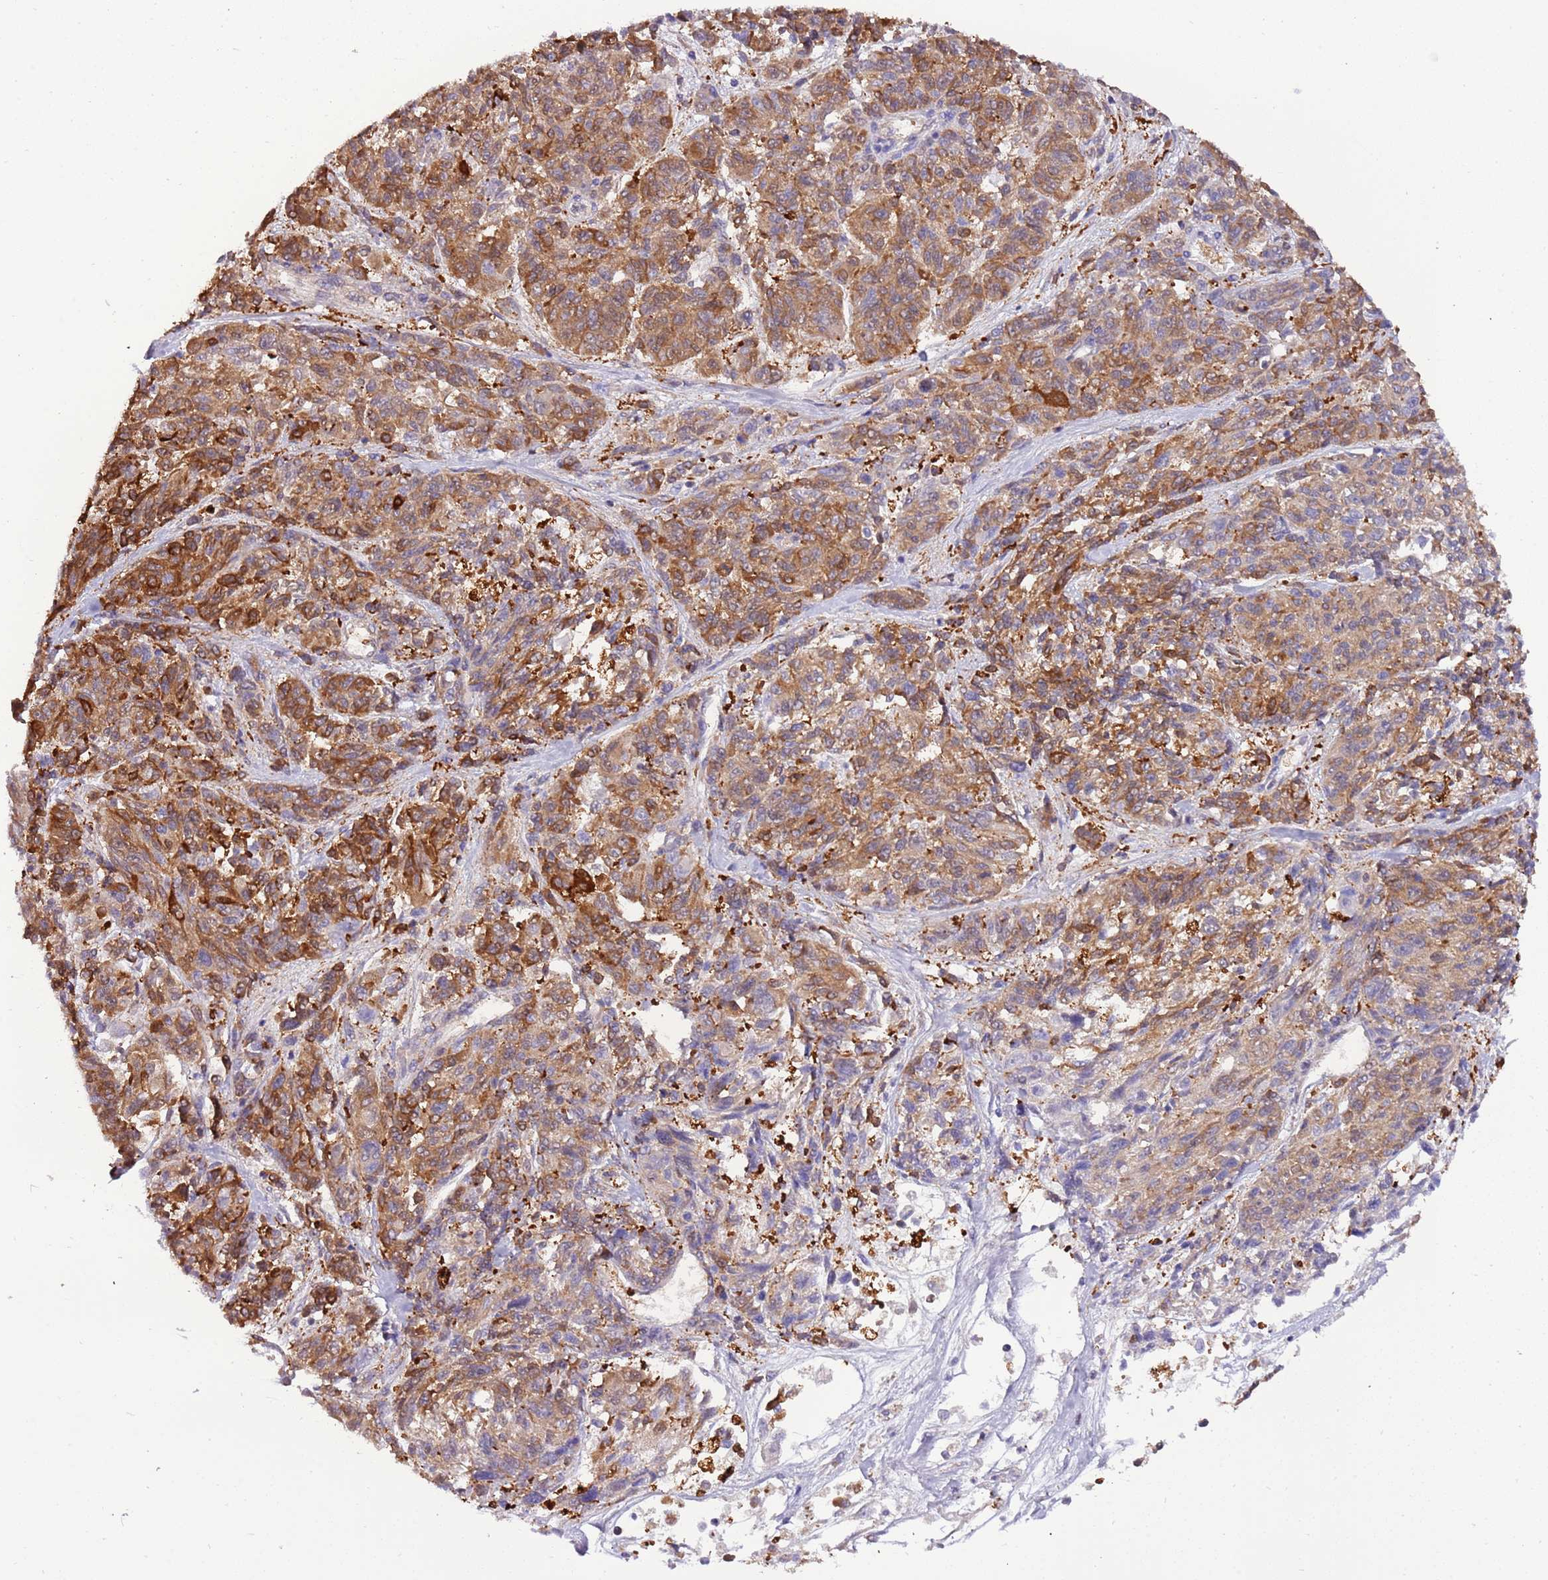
{"staining": {"intensity": "moderate", "quantity": ">75%", "location": "cytoplasmic/membranous"}, "tissue": "melanoma", "cell_type": "Tumor cells", "image_type": "cancer", "snomed": [{"axis": "morphology", "description": "Malignant melanoma, NOS"}, {"axis": "topography", "description": "Skin"}], "caption": "Brown immunohistochemical staining in human malignant melanoma reveals moderate cytoplasmic/membranous expression in about >75% of tumor cells.", "gene": "STIP1", "patient": {"sex": "male", "age": 53}}